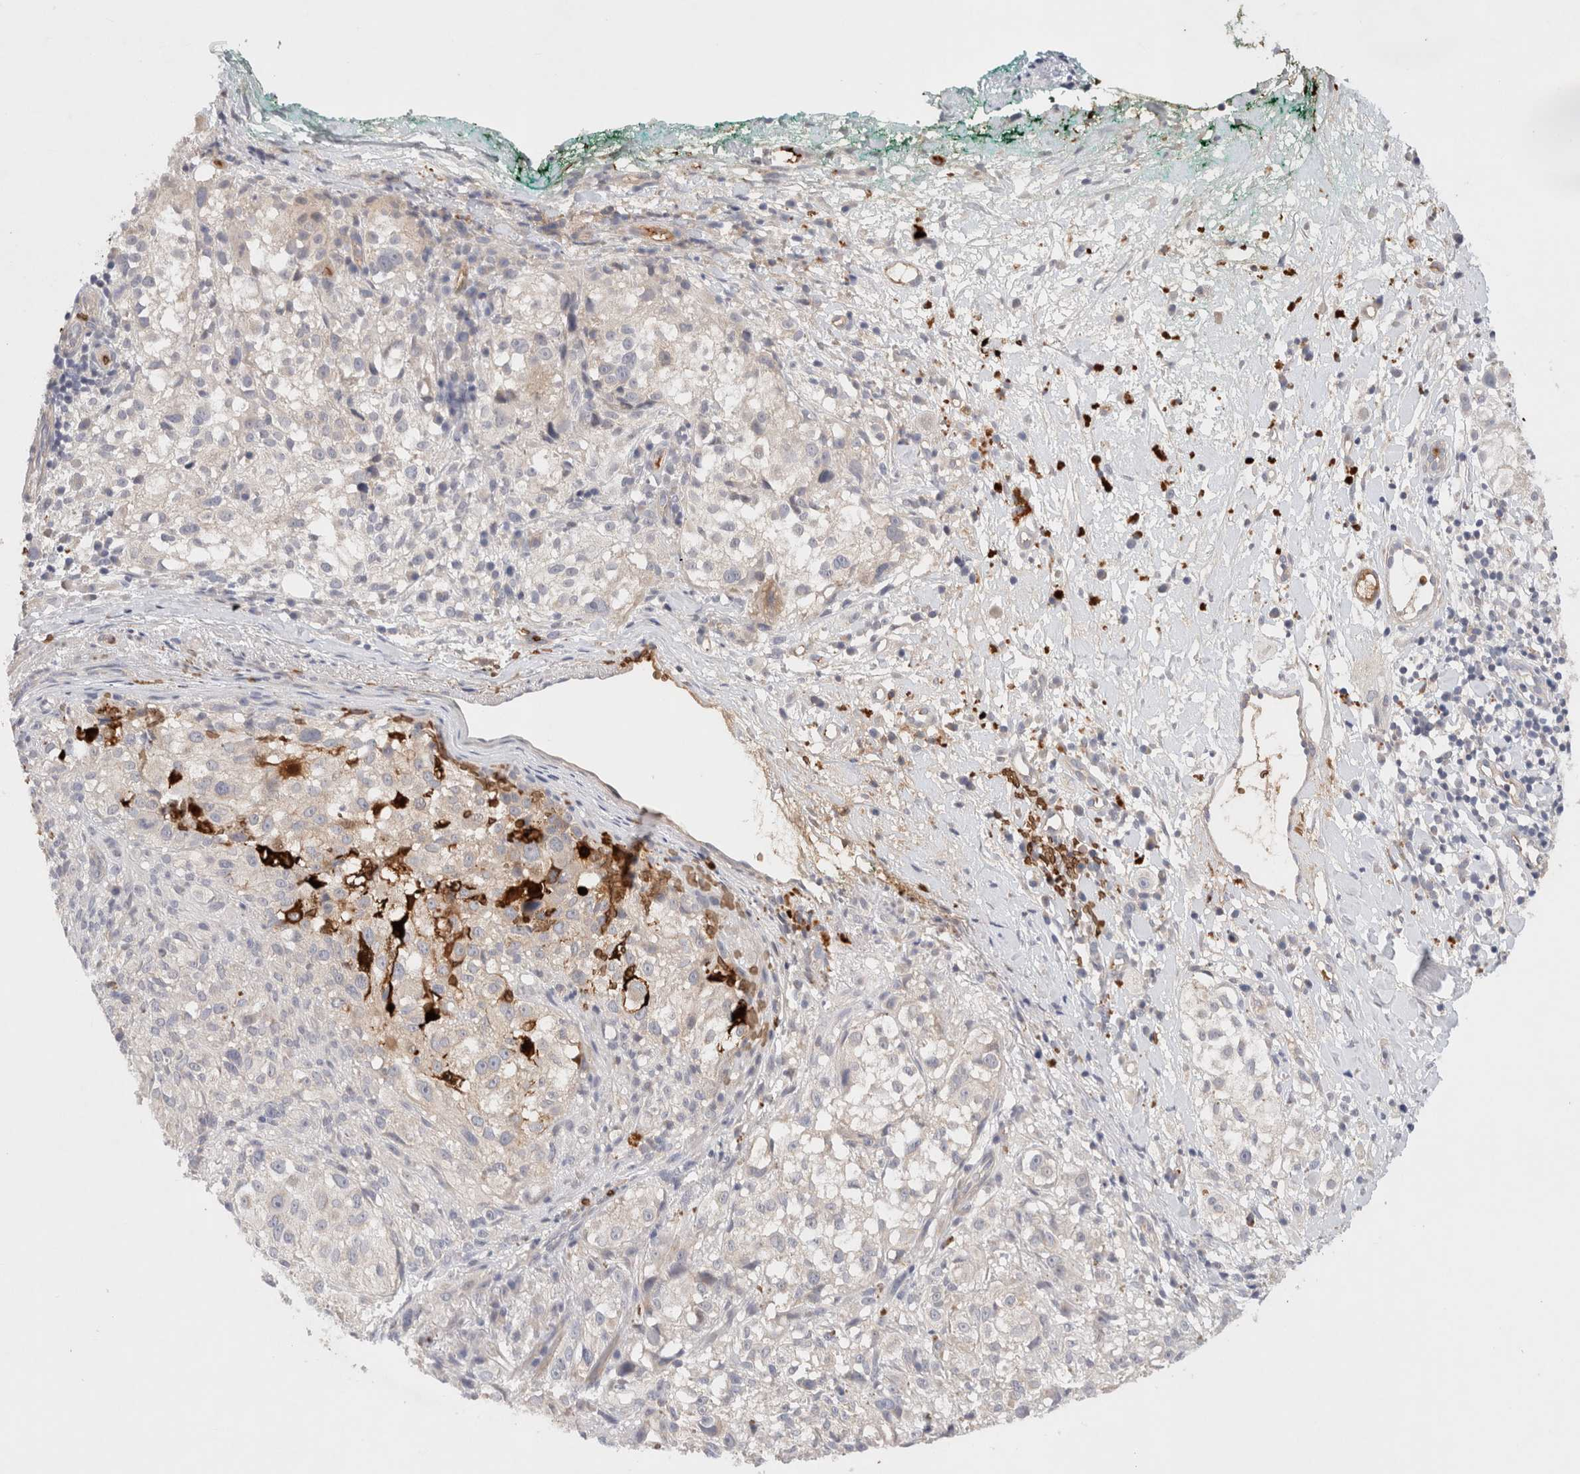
{"staining": {"intensity": "weak", "quantity": "<25%", "location": "cytoplasmic/membranous"}, "tissue": "melanoma", "cell_type": "Tumor cells", "image_type": "cancer", "snomed": [{"axis": "morphology", "description": "Necrosis, NOS"}, {"axis": "morphology", "description": "Malignant melanoma, NOS"}, {"axis": "topography", "description": "Skin"}], "caption": "Tumor cells show no significant positivity in malignant melanoma.", "gene": "MST1", "patient": {"sex": "female", "age": 87}}